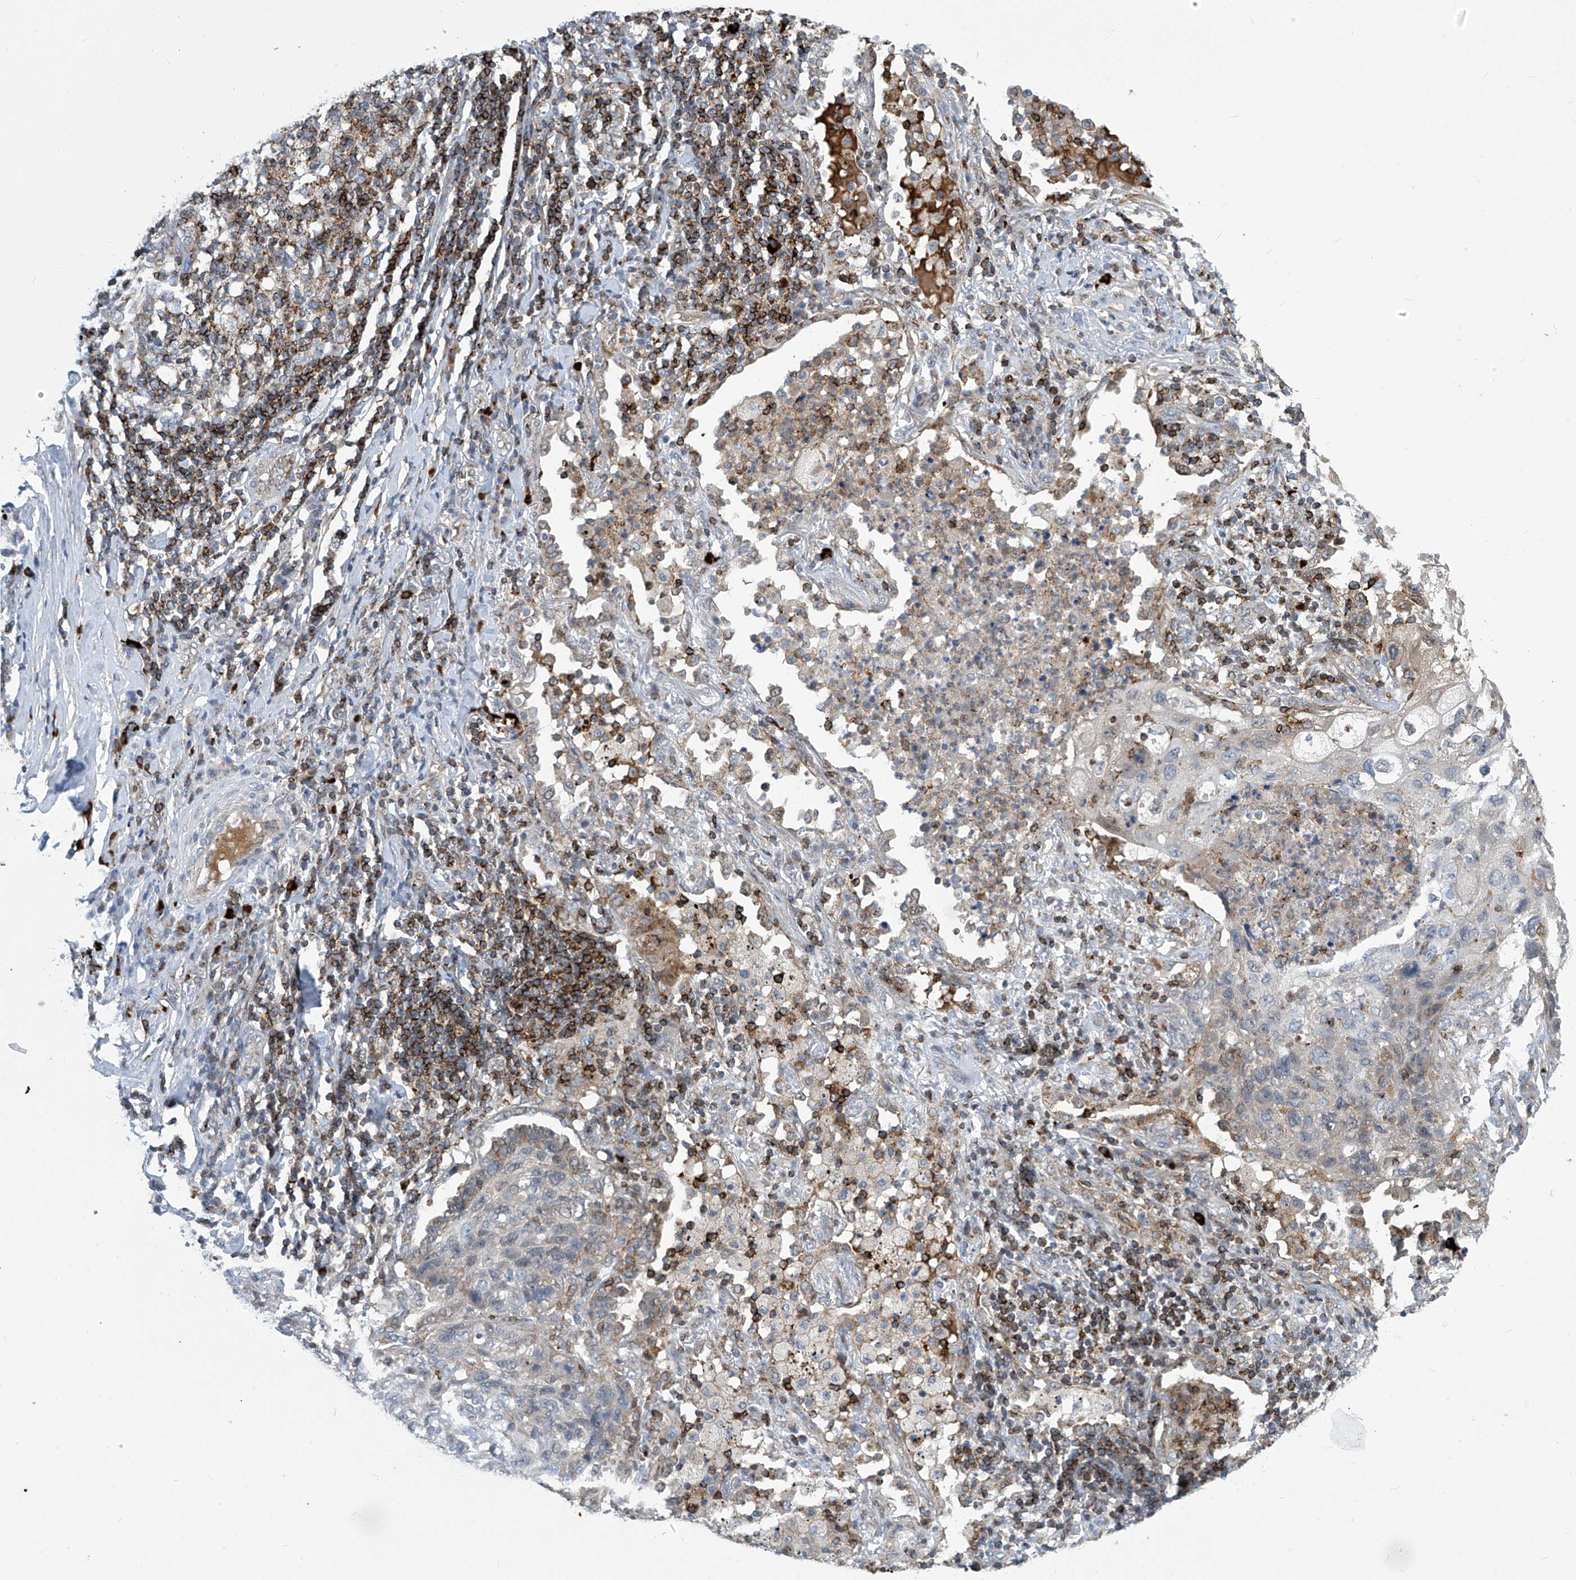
{"staining": {"intensity": "weak", "quantity": "<25%", "location": "cytoplasmic/membranous"}, "tissue": "lung cancer", "cell_type": "Tumor cells", "image_type": "cancer", "snomed": [{"axis": "morphology", "description": "Squamous cell carcinoma, NOS"}, {"axis": "topography", "description": "Lung"}], "caption": "DAB (3,3'-diaminobenzidine) immunohistochemical staining of squamous cell carcinoma (lung) displays no significant positivity in tumor cells.", "gene": "IBA57", "patient": {"sex": "female", "age": 63}}